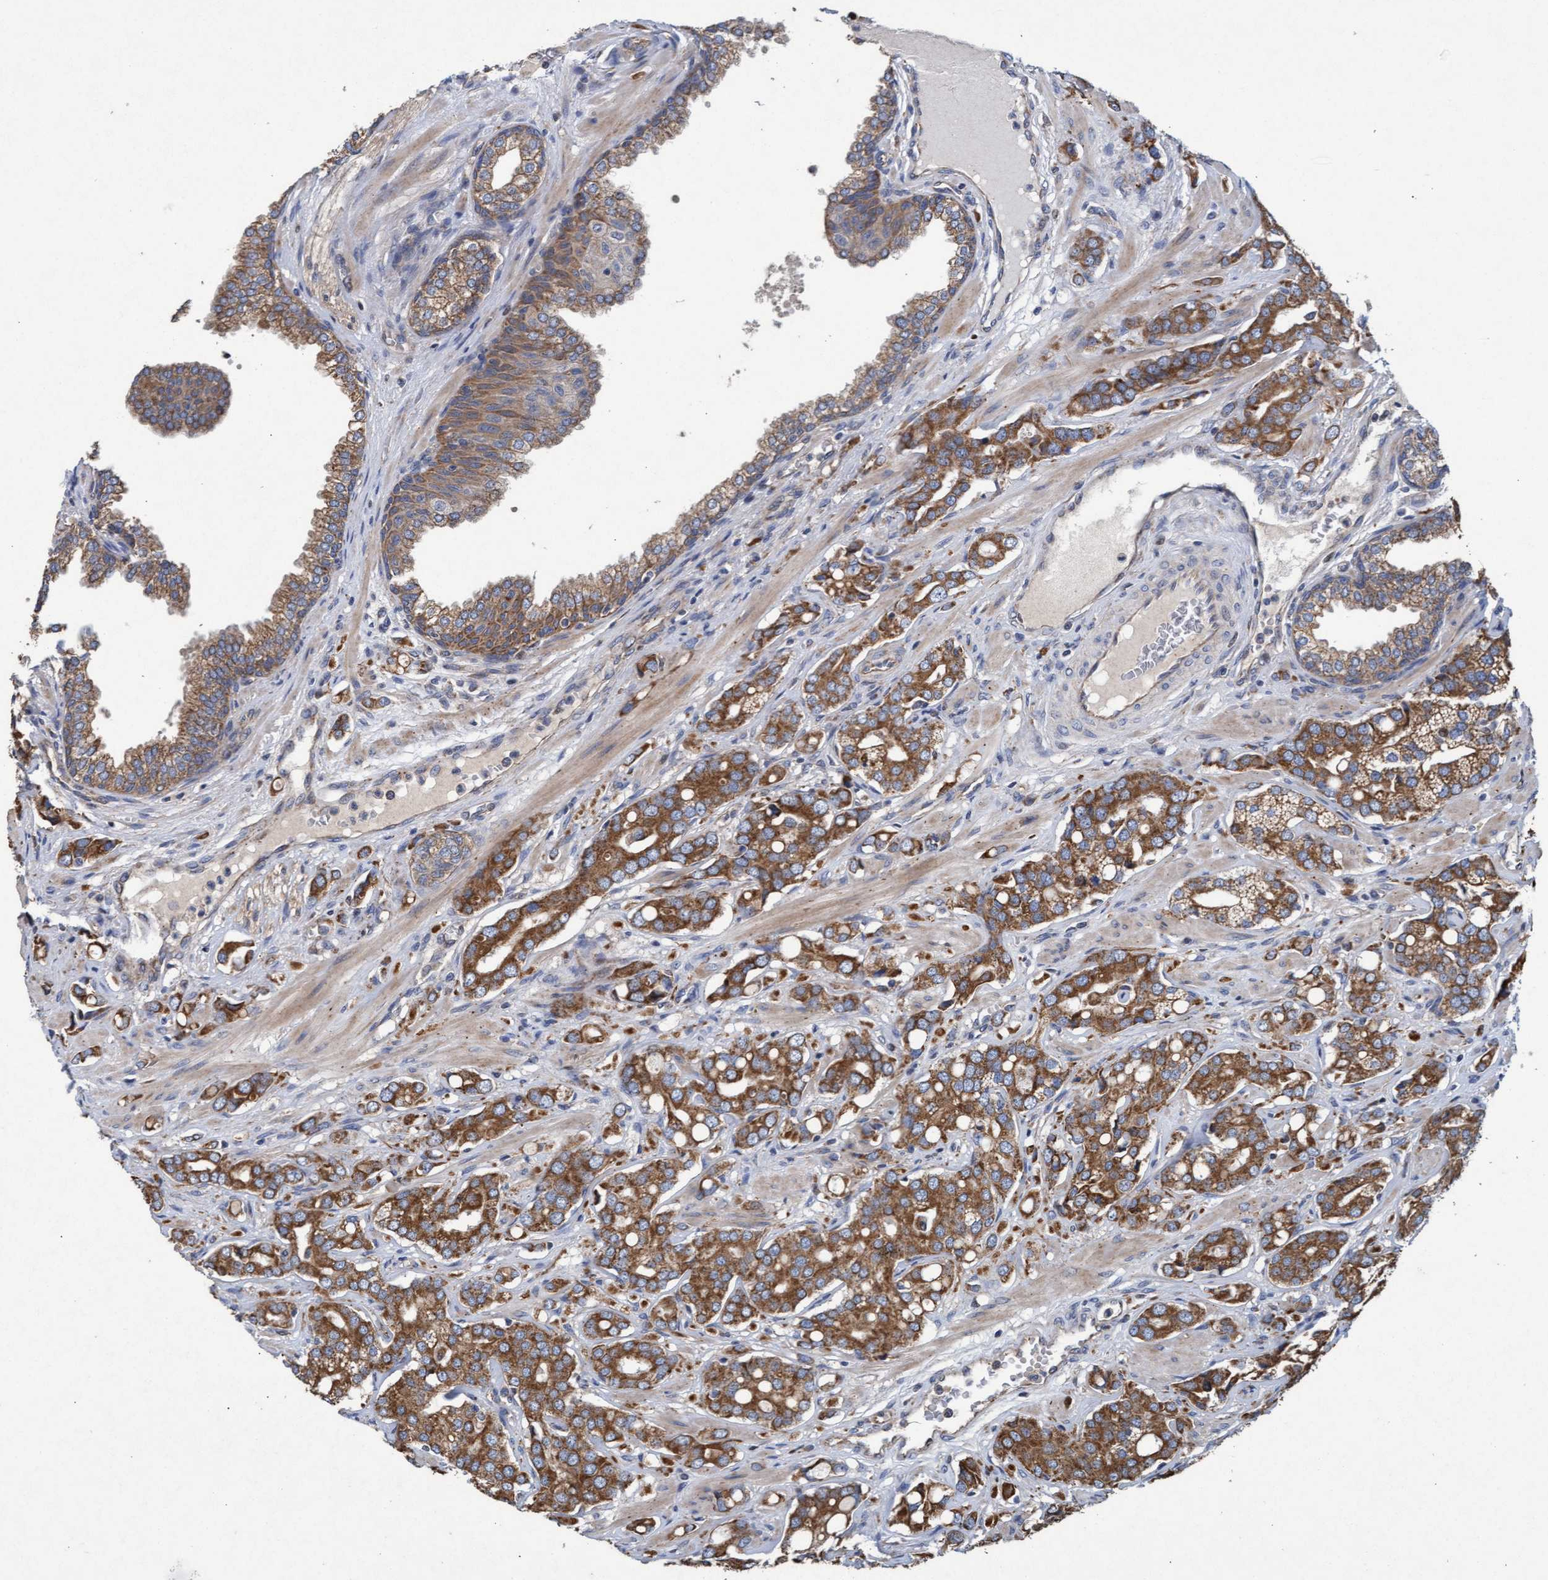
{"staining": {"intensity": "moderate", "quantity": ">75%", "location": "cytoplasmic/membranous"}, "tissue": "prostate cancer", "cell_type": "Tumor cells", "image_type": "cancer", "snomed": [{"axis": "morphology", "description": "Adenocarcinoma, High grade"}, {"axis": "topography", "description": "Prostate"}], "caption": "This is an image of immunohistochemistry (IHC) staining of prostate adenocarcinoma (high-grade), which shows moderate positivity in the cytoplasmic/membranous of tumor cells.", "gene": "MRPL38", "patient": {"sex": "male", "age": 52}}